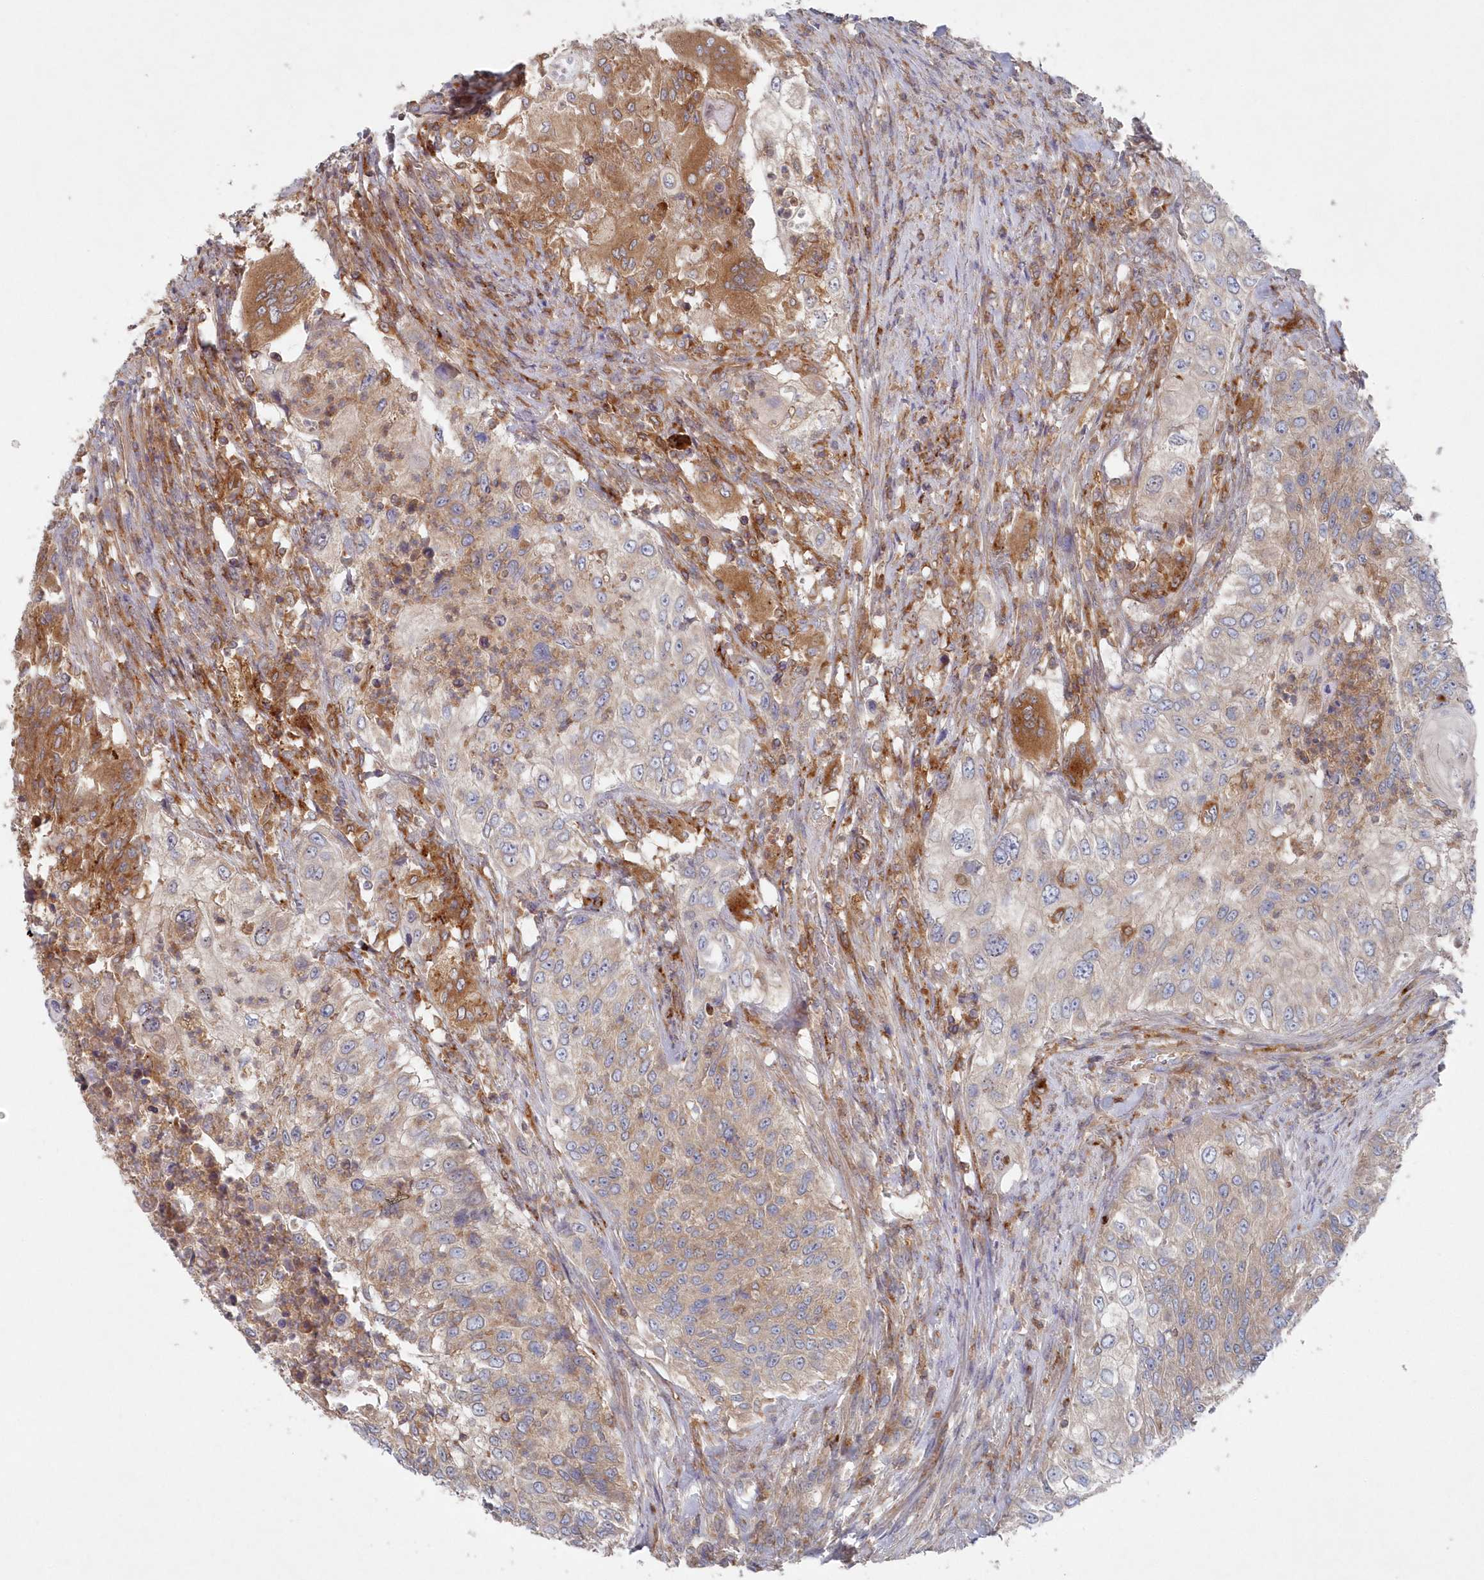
{"staining": {"intensity": "moderate", "quantity": "25%-75%", "location": "cytoplasmic/membranous"}, "tissue": "urothelial cancer", "cell_type": "Tumor cells", "image_type": "cancer", "snomed": [{"axis": "morphology", "description": "Urothelial carcinoma, High grade"}, {"axis": "topography", "description": "Urinary bladder"}], "caption": "A high-resolution image shows IHC staining of high-grade urothelial carcinoma, which exhibits moderate cytoplasmic/membranous staining in about 25%-75% of tumor cells.", "gene": "ASNSD1", "patient": {"sex": "female", "age": 60}}